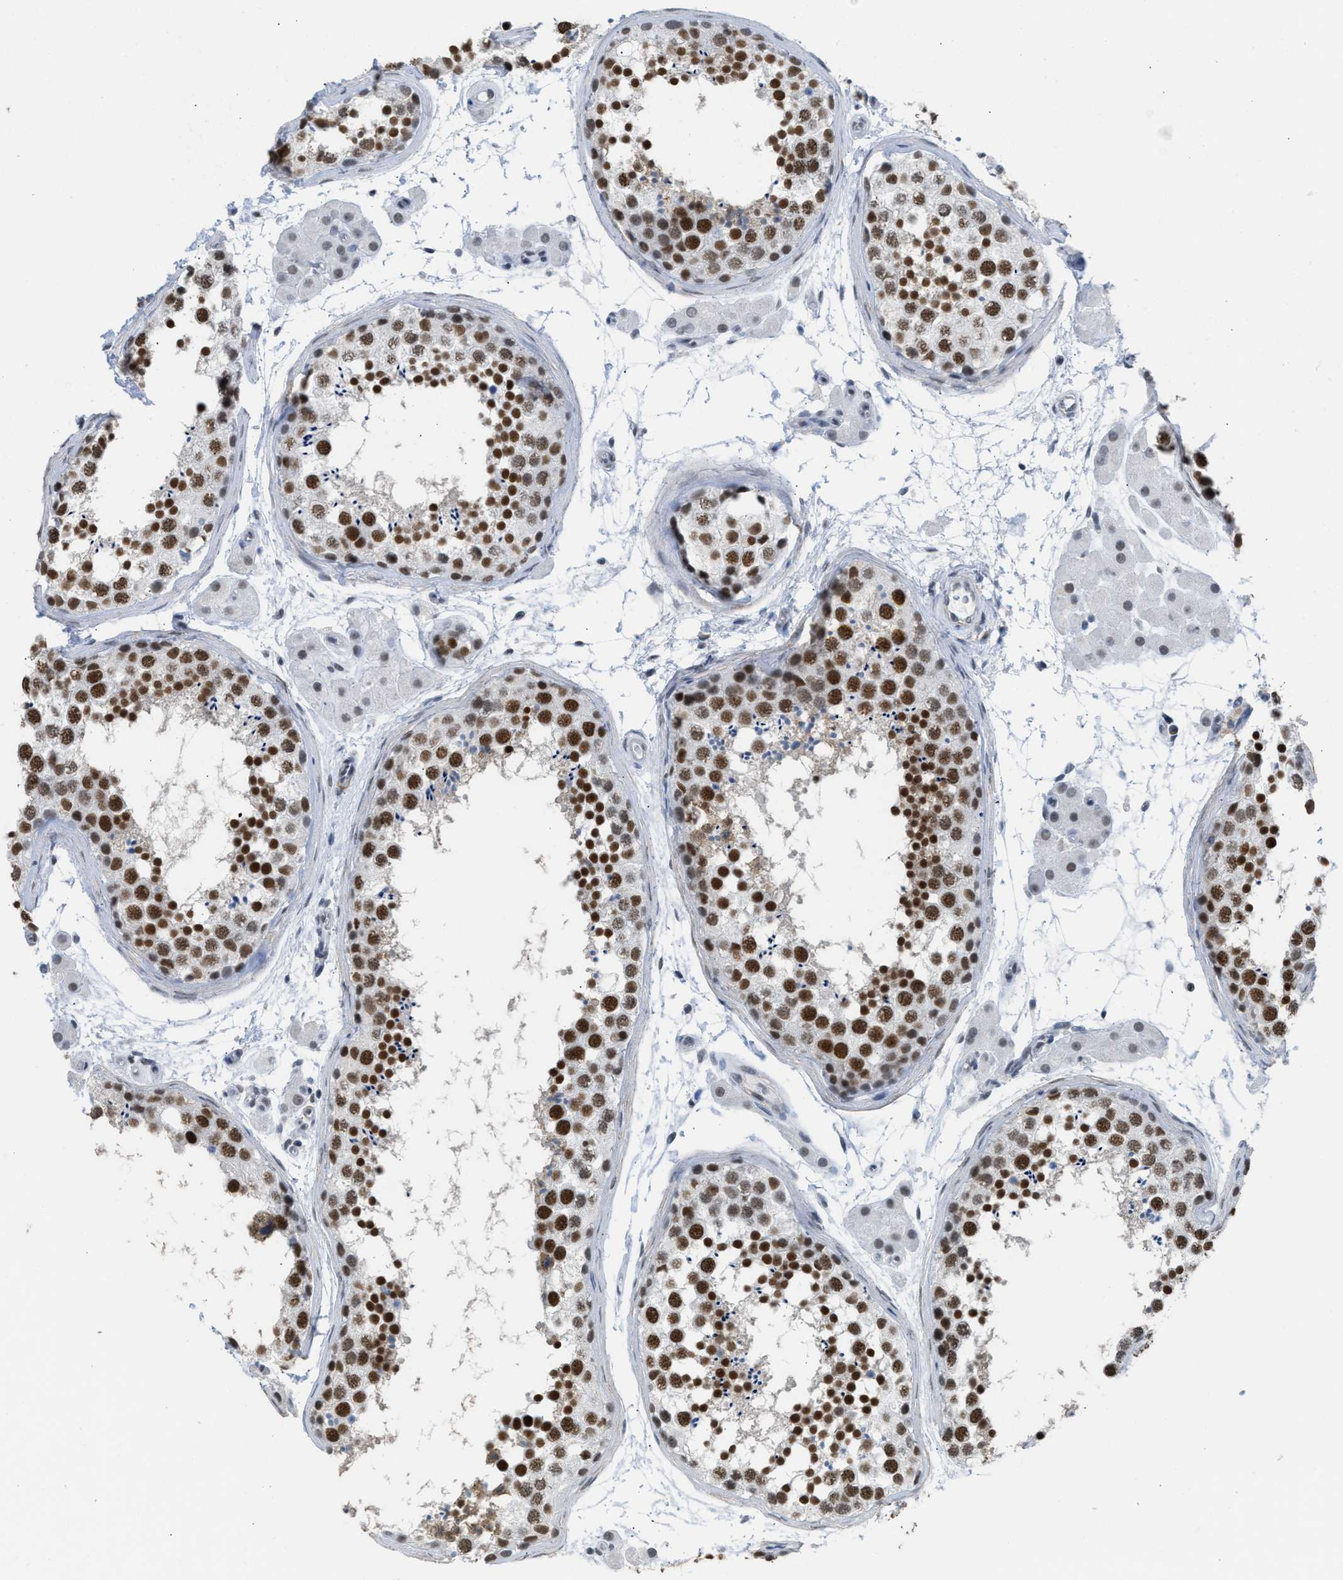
{"staining": {"intensity": "strong", "quantity": ">75%", "location": "nuclear"}, "tissue": "testis", "cell_type": "Cells in seminiferous ducts", "image_type": "normal", "snomed": [{"axis": "morphology", "description": "Normal tissue, NOS"}, {"axis": "topography", "description": "Testis"}], "caption": "Immunohistochemical staining of unremarkable testis exhibits >75% levels of strong nuclear protein expression in approximately >75% of cells in seminiferous ducts. (Brightfield microscopy of DAB IHC at high magnification).", "gene": "SCAF4", "patient": {"sex": "male", "age": 56}}